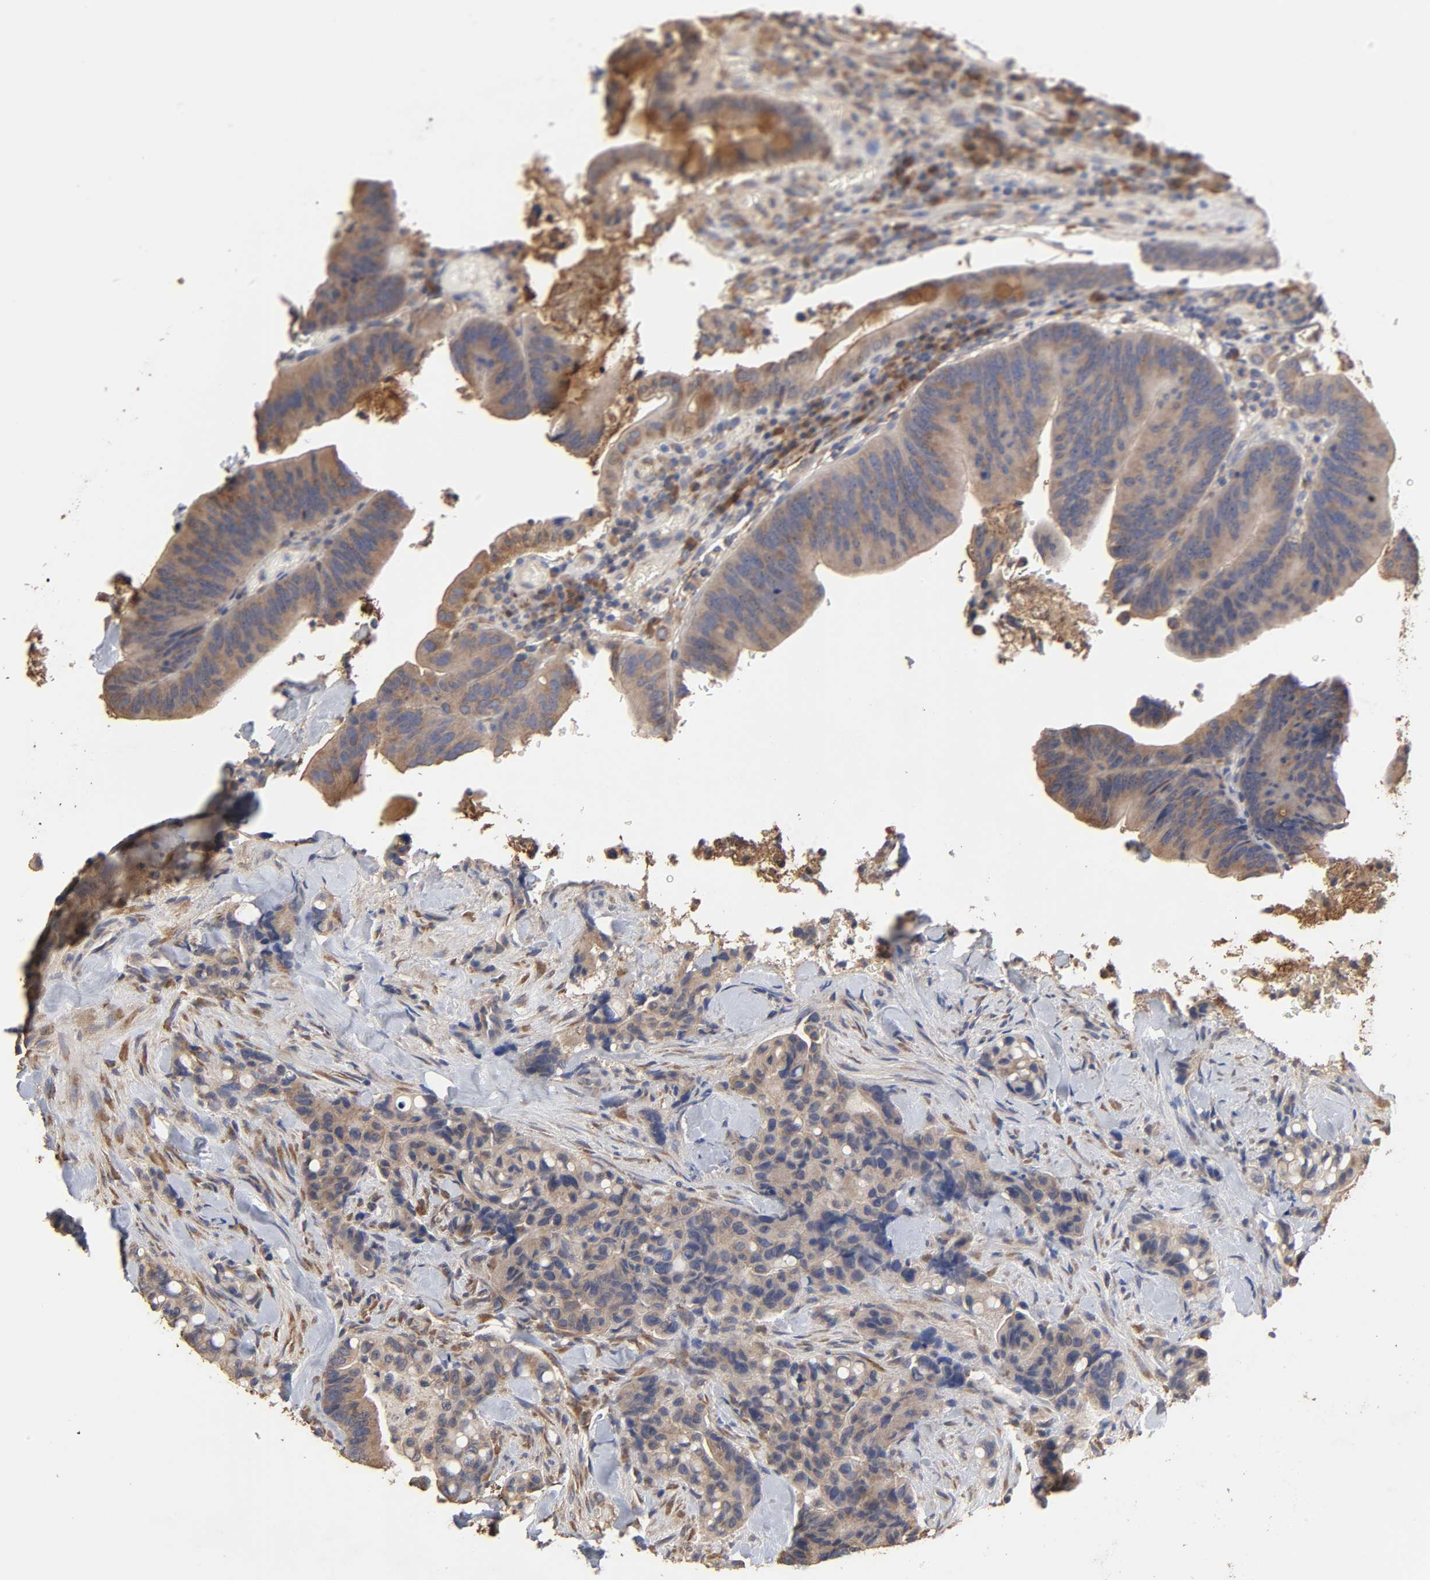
{"staining": {"intensity": "weak", "quantity": ">75%", "location": "cytoplasmic/membranous"}, "tissue": "colorectal cancer", "cell_type": "Tumor cells", "image_type": "cancer", "snomed": [{"axis": "morphology", "description": "Normal tissue, NOS"}, {"axis": "morphology", "description": "Adenocarcinoma, NOS"}, {"axis": "topography", "description": "Colon"}], "caption": "An immunohistochemistry photomicrograph of tumor tissue is shown. Protein staining in brown labels weak cytoplasmic/membranous positivity in colorectal cancer within tumor cells.", "gene": "EIF4G2", "patient": {"sex": "male", "age": 82}}